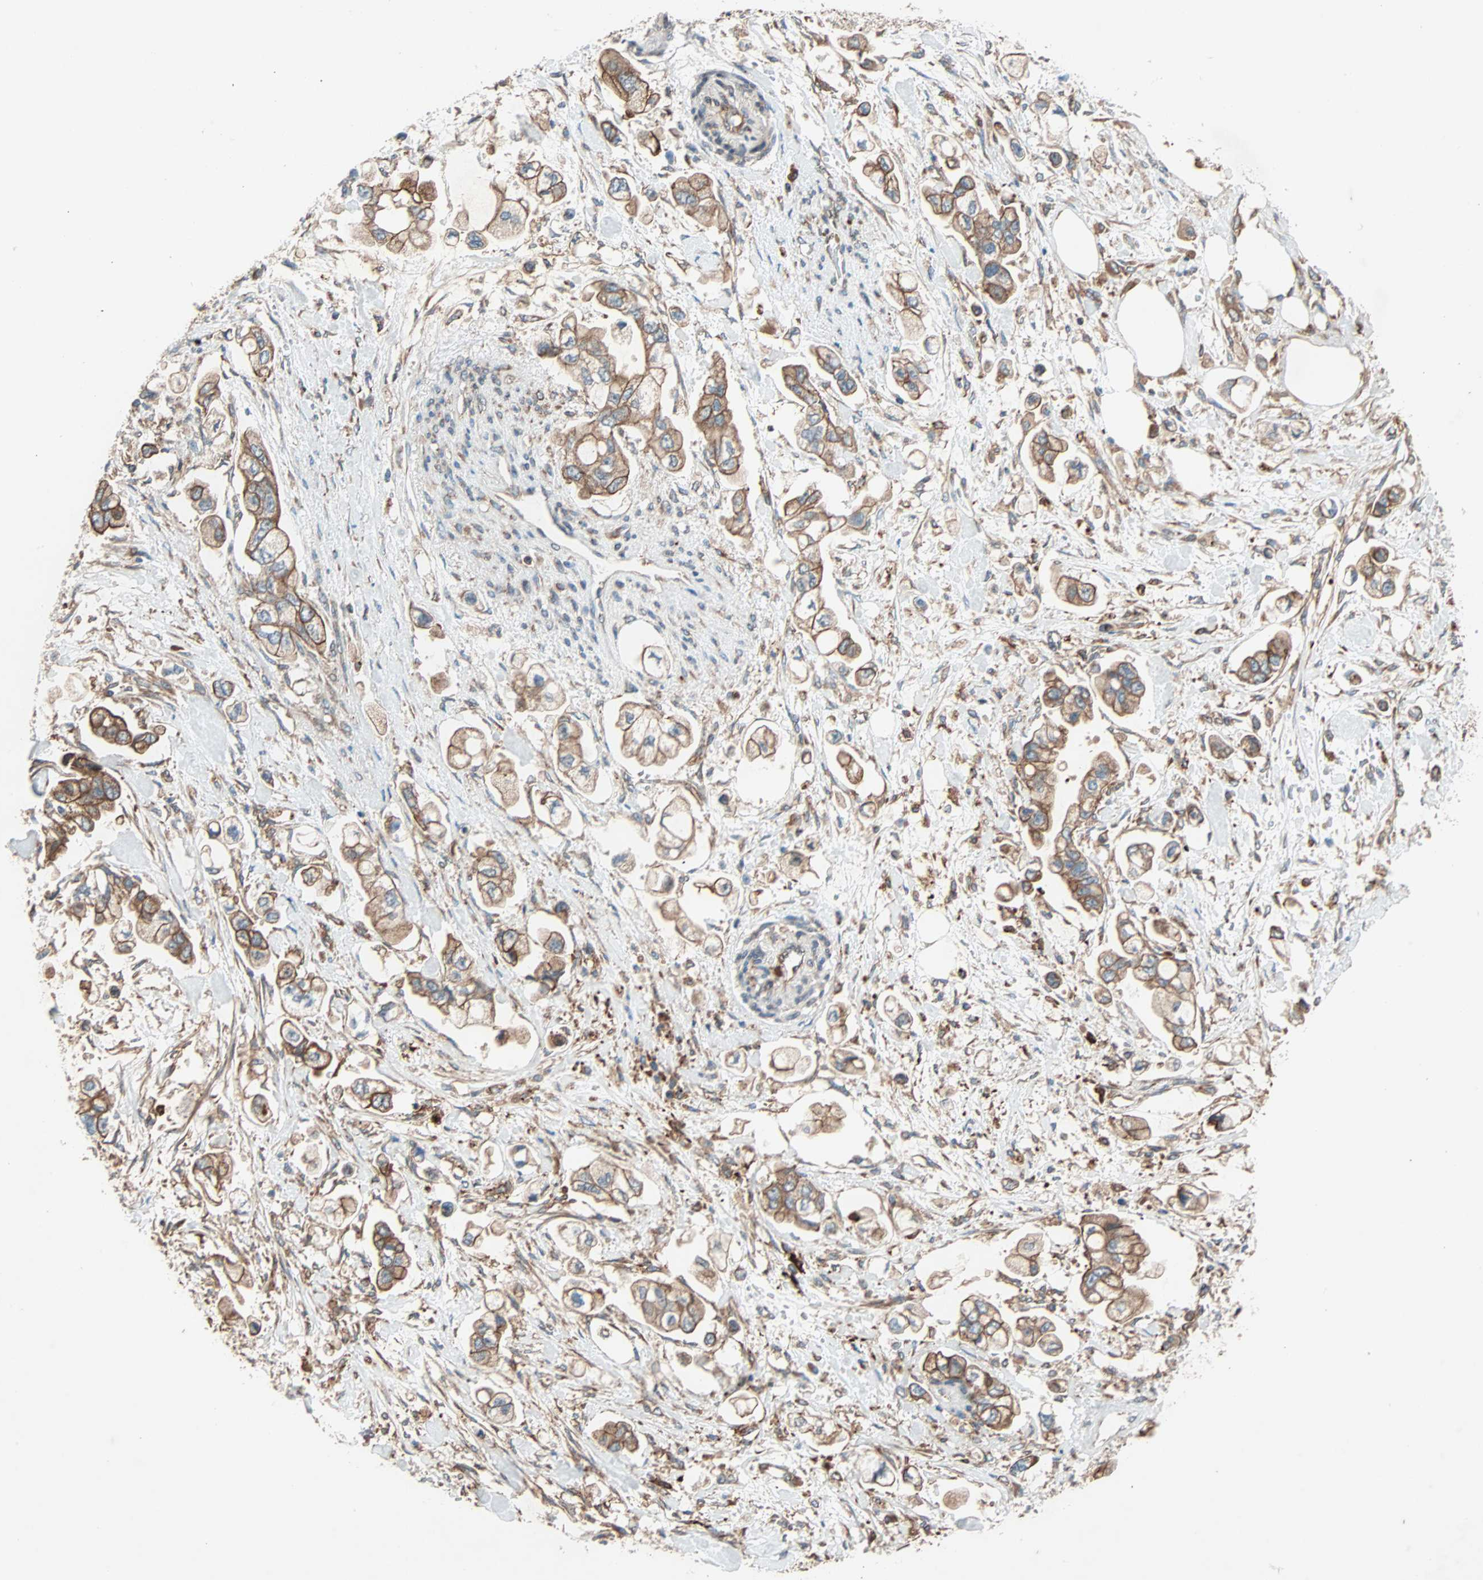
{"staining": {"intensity": "moderate", "quantity": ">75%", "location": "cytoplasmic/membranous"}, "tissue": "stomach cancer", "cell_type": "Tumor cells", "image_type": "cancer", "snomed": [{"axis": "morphology", "description": "Adenocarcinoma, NOS"}, {"axis": "topography", "description": "Stomach"}], "caption": "Moderate cytoplasmic/membranous expression is appreciated in about >75% of tumor cells in stomach cancer (adenocarcinoma).", "gene": "PHYH", "patient": {"sex": "male", "age": 62}}